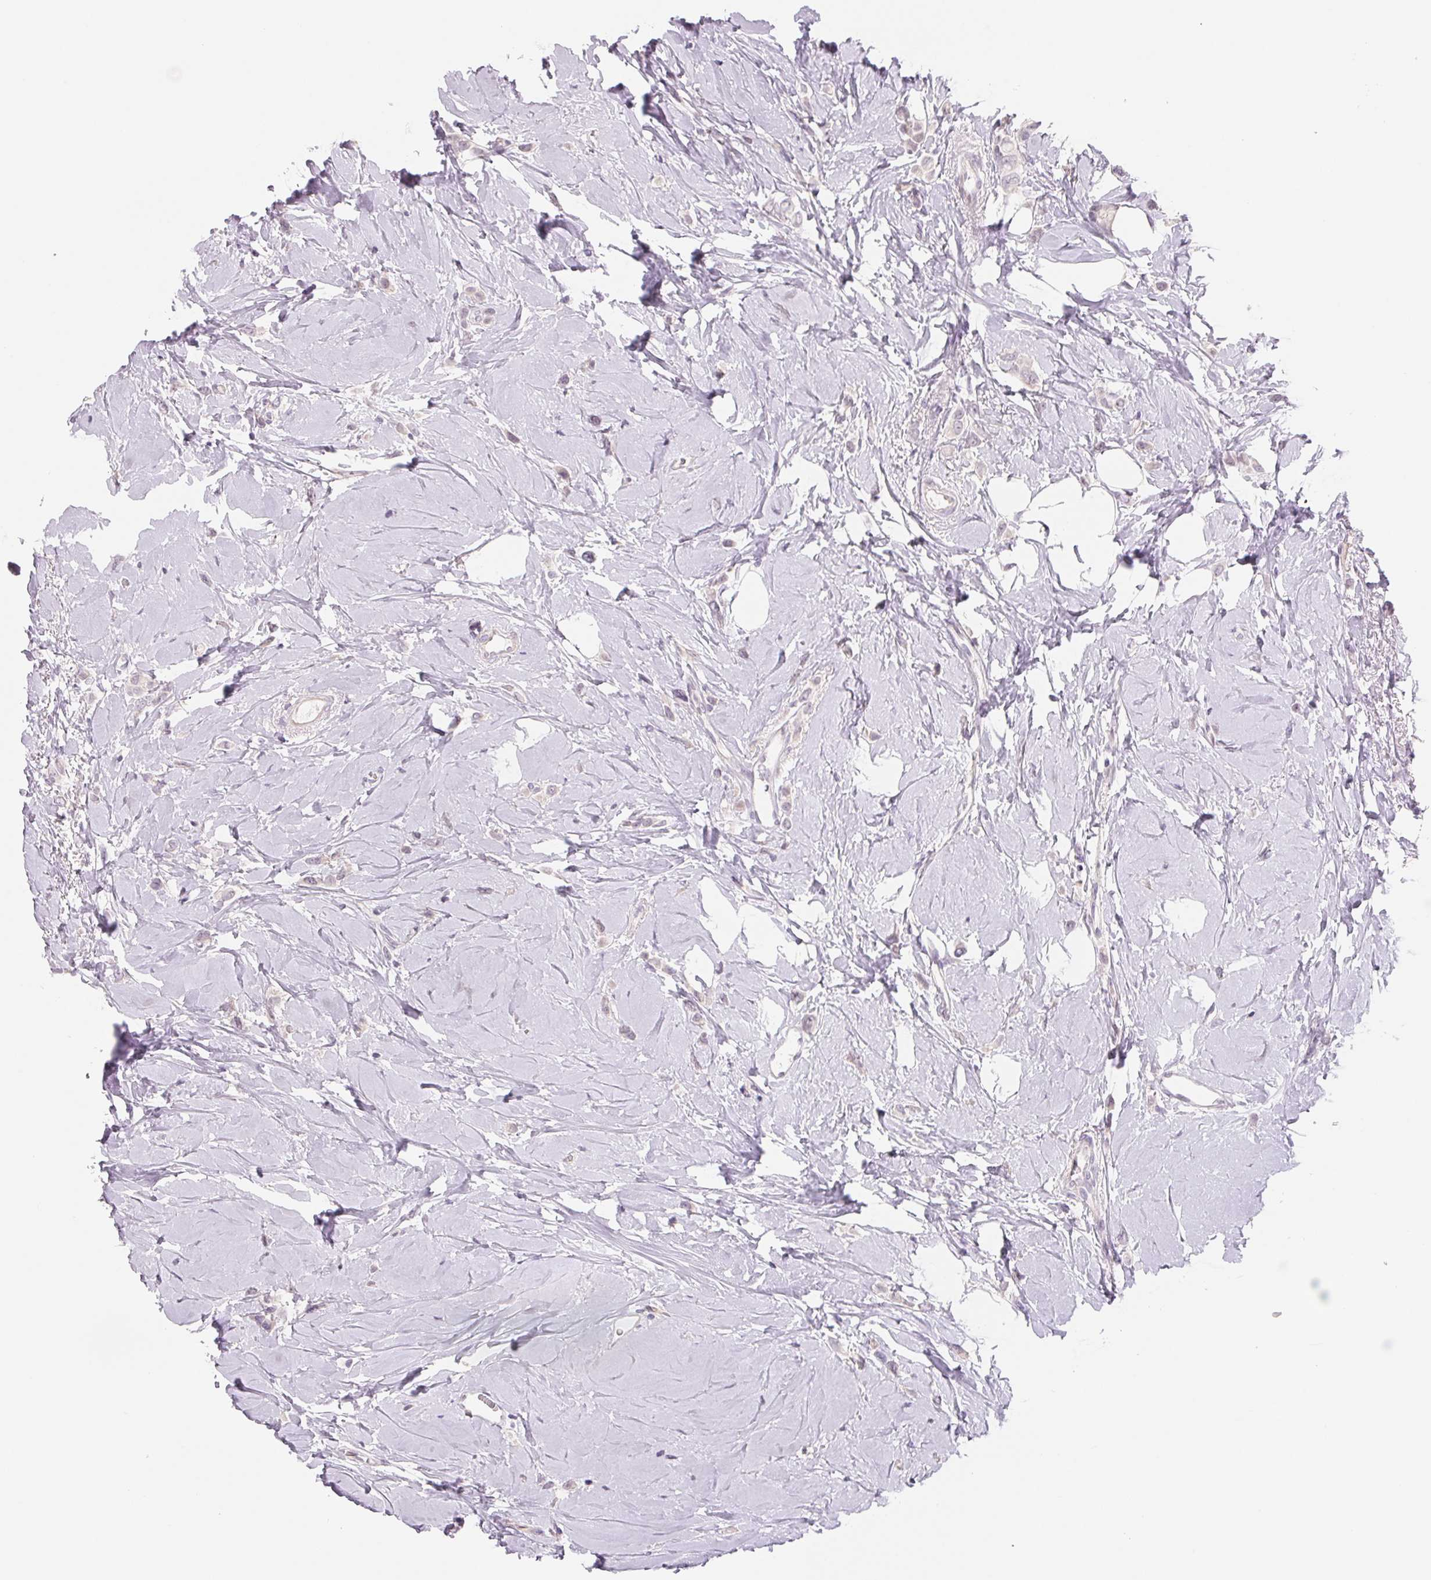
{"staining": {"intensity": "negative", "quantity": "none", "location": "none"}, "tissue": "breast cancer", "cell_type": "Tumor cells", "image_type": "cancer", "snomed": [{"axis": "morphology", "description": "Lobular carcinoma"}, {"axis": "topography", "description": "Breast"}], "caption": "The photomicrograph shows no staining of tumor cells in breast cancer (lobular carcinoma).", "gene": "CCDC168", "patient": {"sex": "female", "age": 66}}